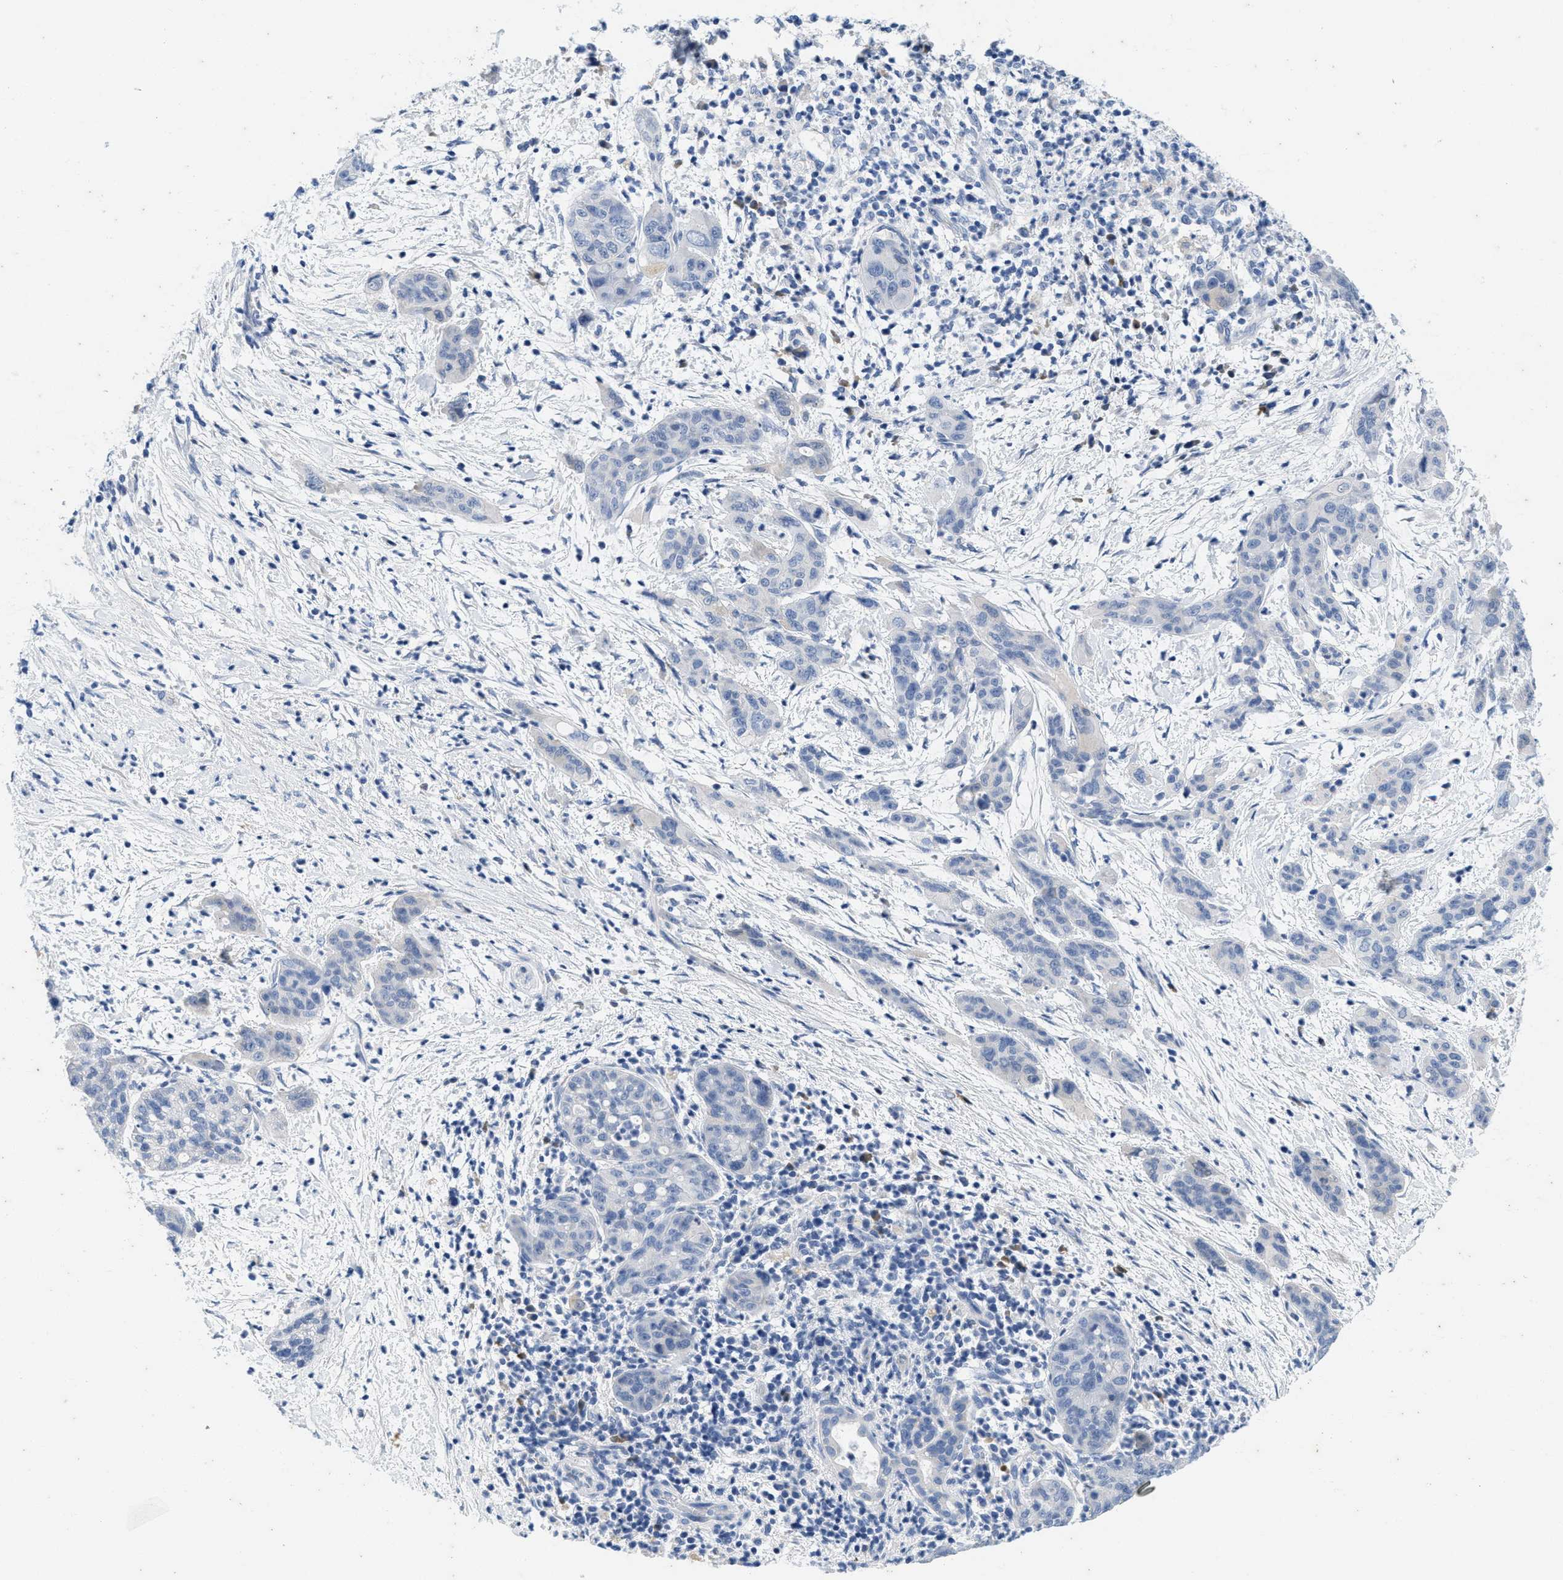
{"staining": {"intensity": "negative", "quantity": "none", "location": "none"}, "tissue": "pancreatic cancer", "cell_type": "Tumor cells", "image_type": "cancer", "snomed": [{"axis": "morphology", "description": "Adenocarcinoma, NOS"}, {"axis": "topography", "description": "Pancreas"}], "caption": "Tumor cells are negative for protein expression in human pancreatic cancer (adenocarcinoma).", "gene": "ABCB11", "patient": {"sex": "female", "age": 78}}